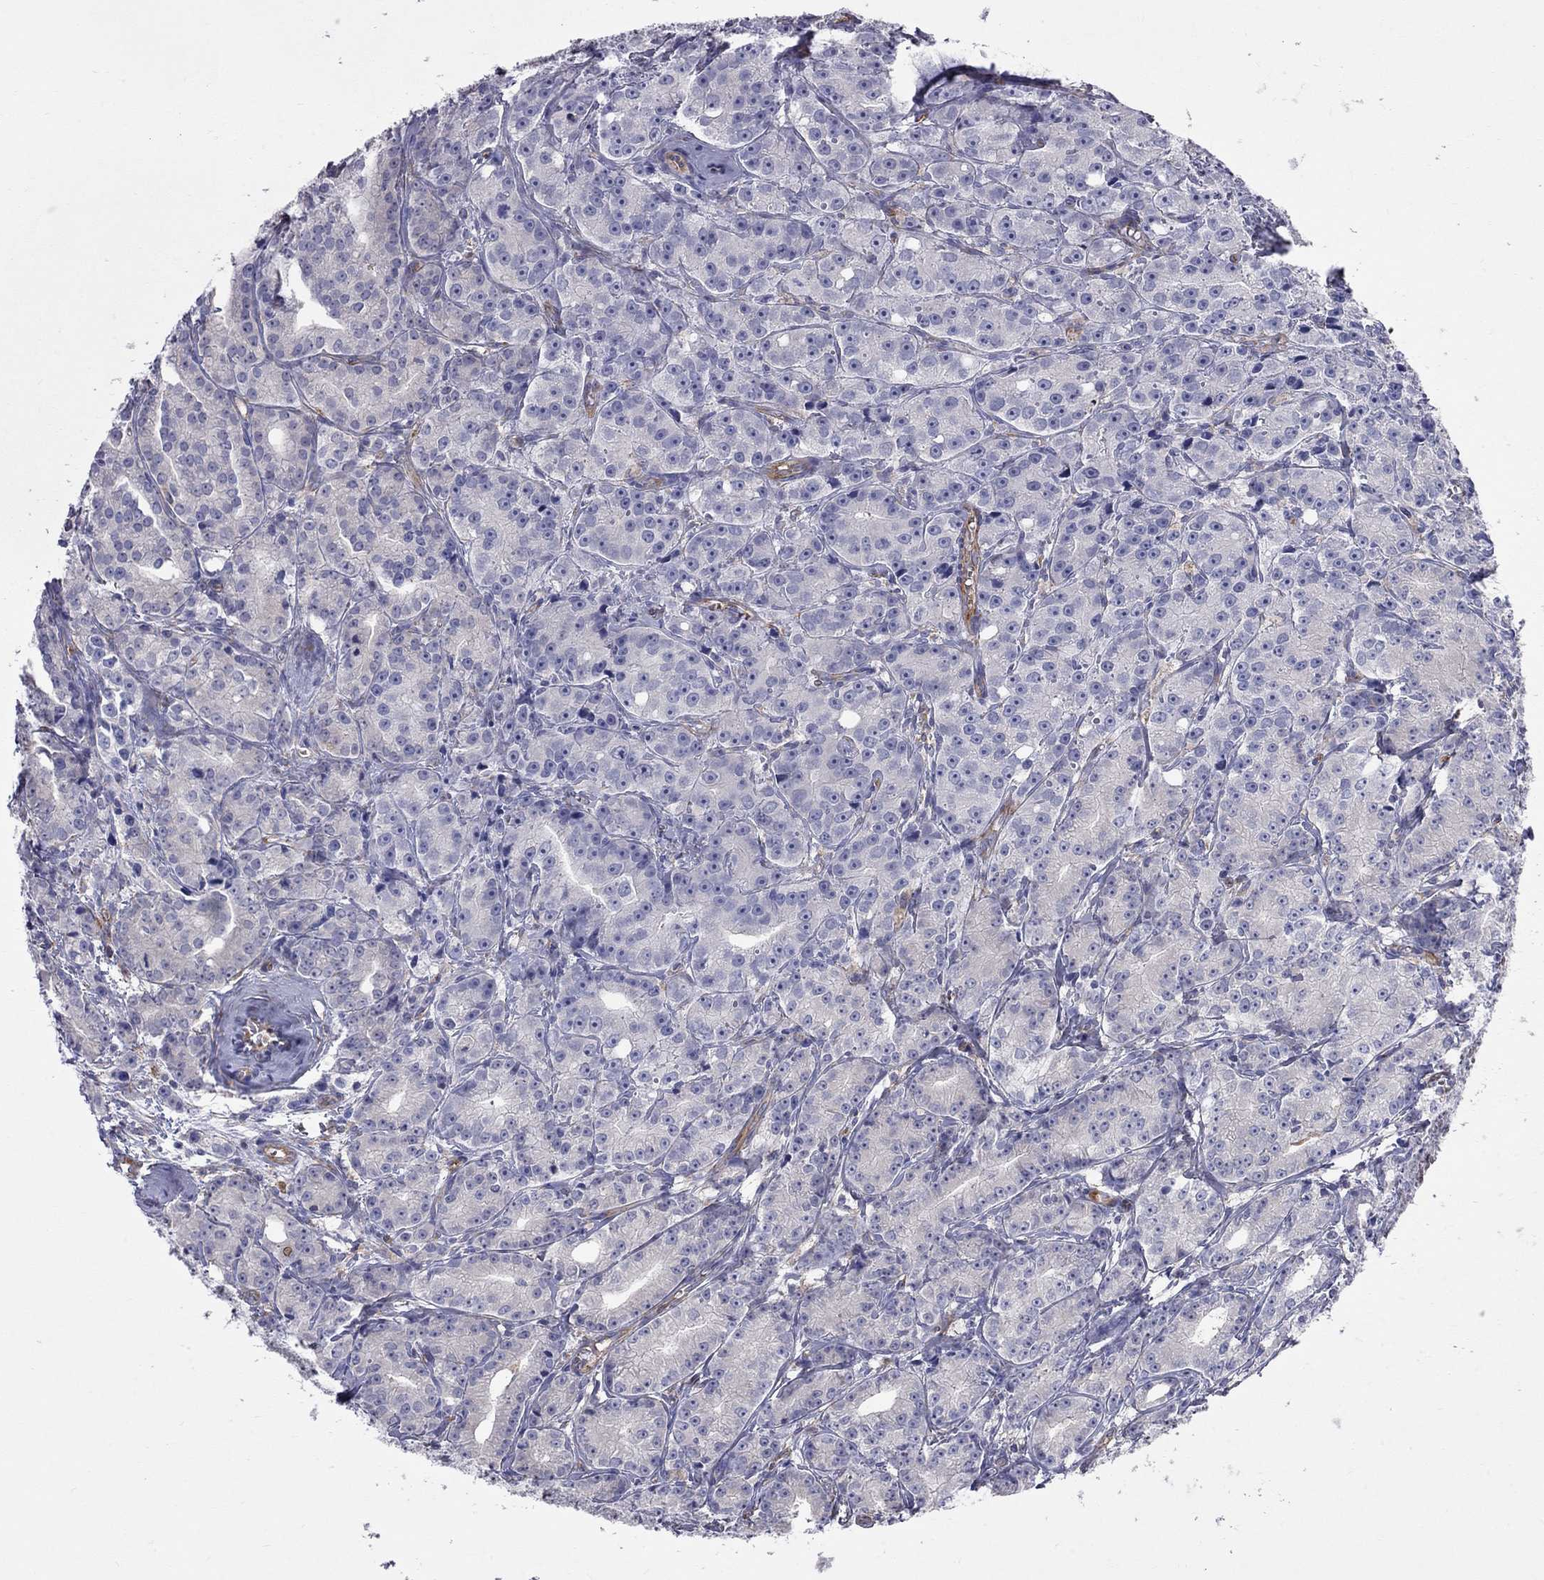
{"staining": {"intensity": "negative", "quantity": "none", "location": "none"}, "tissue": "prostate cancer", "cell_type": "Tumor cells", "image_type": "cancer", "snomed": [{"axis": "morphology", "description": "Adenocarcinoma, Medium grade"}, {"axis": "topography", "description": "Prostate"}], "caption": "An immunohistochemistry (IHC) image of prostate adenocarcinoma (medium-grade) is shown. There is no staining in tumor cells of prostate adenocarcinoma (medium-grade).", "gene": "EIF4E3", "patient": {"sex": "male", "age": 74}}